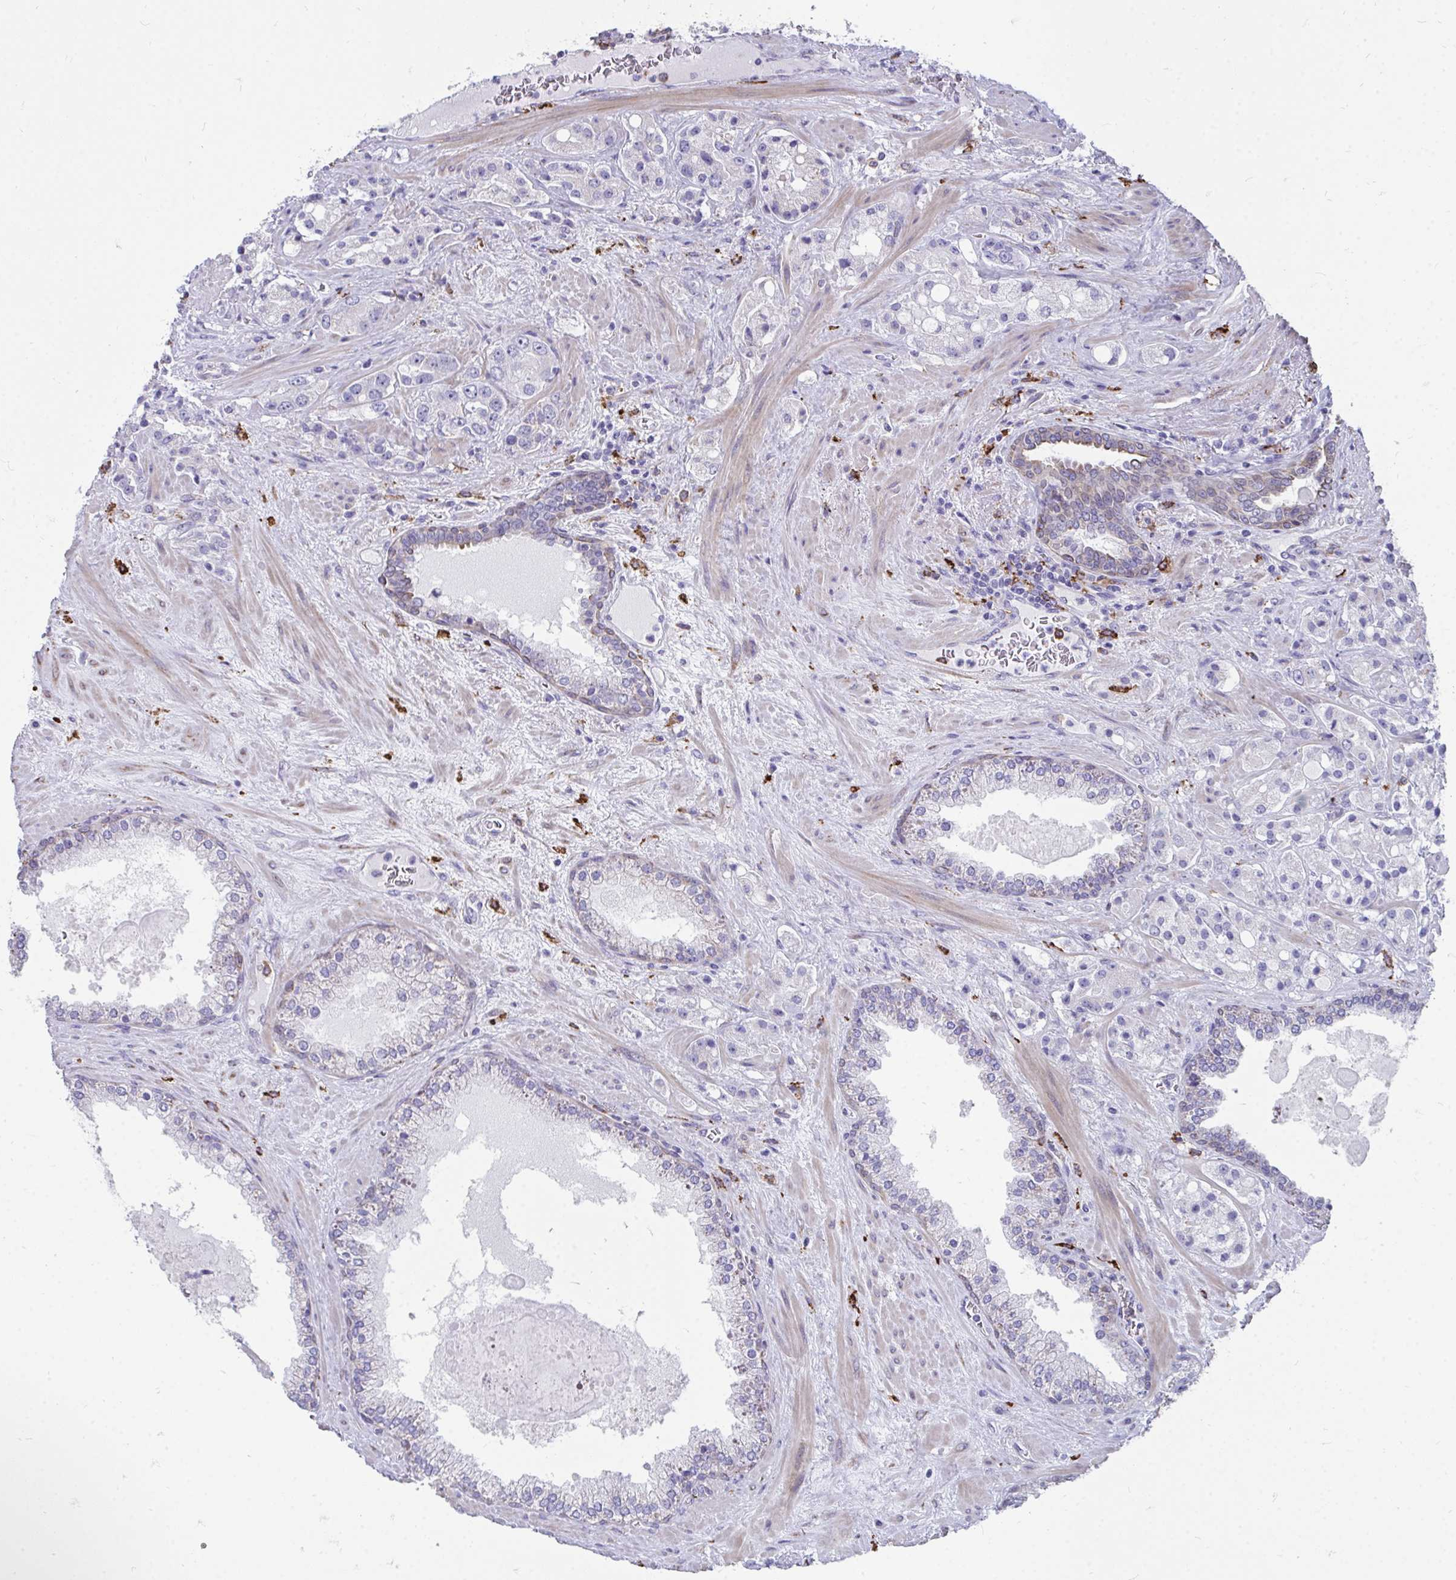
{"staining": {"intensity": "negative", "quantity": "none", "location": "none"}, "tissue": "prostate cancer", "cell_type": "Tumor cells", "image_type": "cancer", "snomed": [{"axis": "morphology", "description": "Adenocarcinoma, High grade"}, {"axis": "topography", "description": "Prostate"}], "caption": "Tumor cells are negative for brown protein staining in high-grade adenocarcinoma (prostate). (Stains: DAB (3,3'-diaminobenzidine) immunohistochemistry (IHC) with hematoxylin counter stain, Microscopy: brightfield microscopy at high magnification).", "gene": "CD163", "patient": {"sex": "male", "age": 67}}